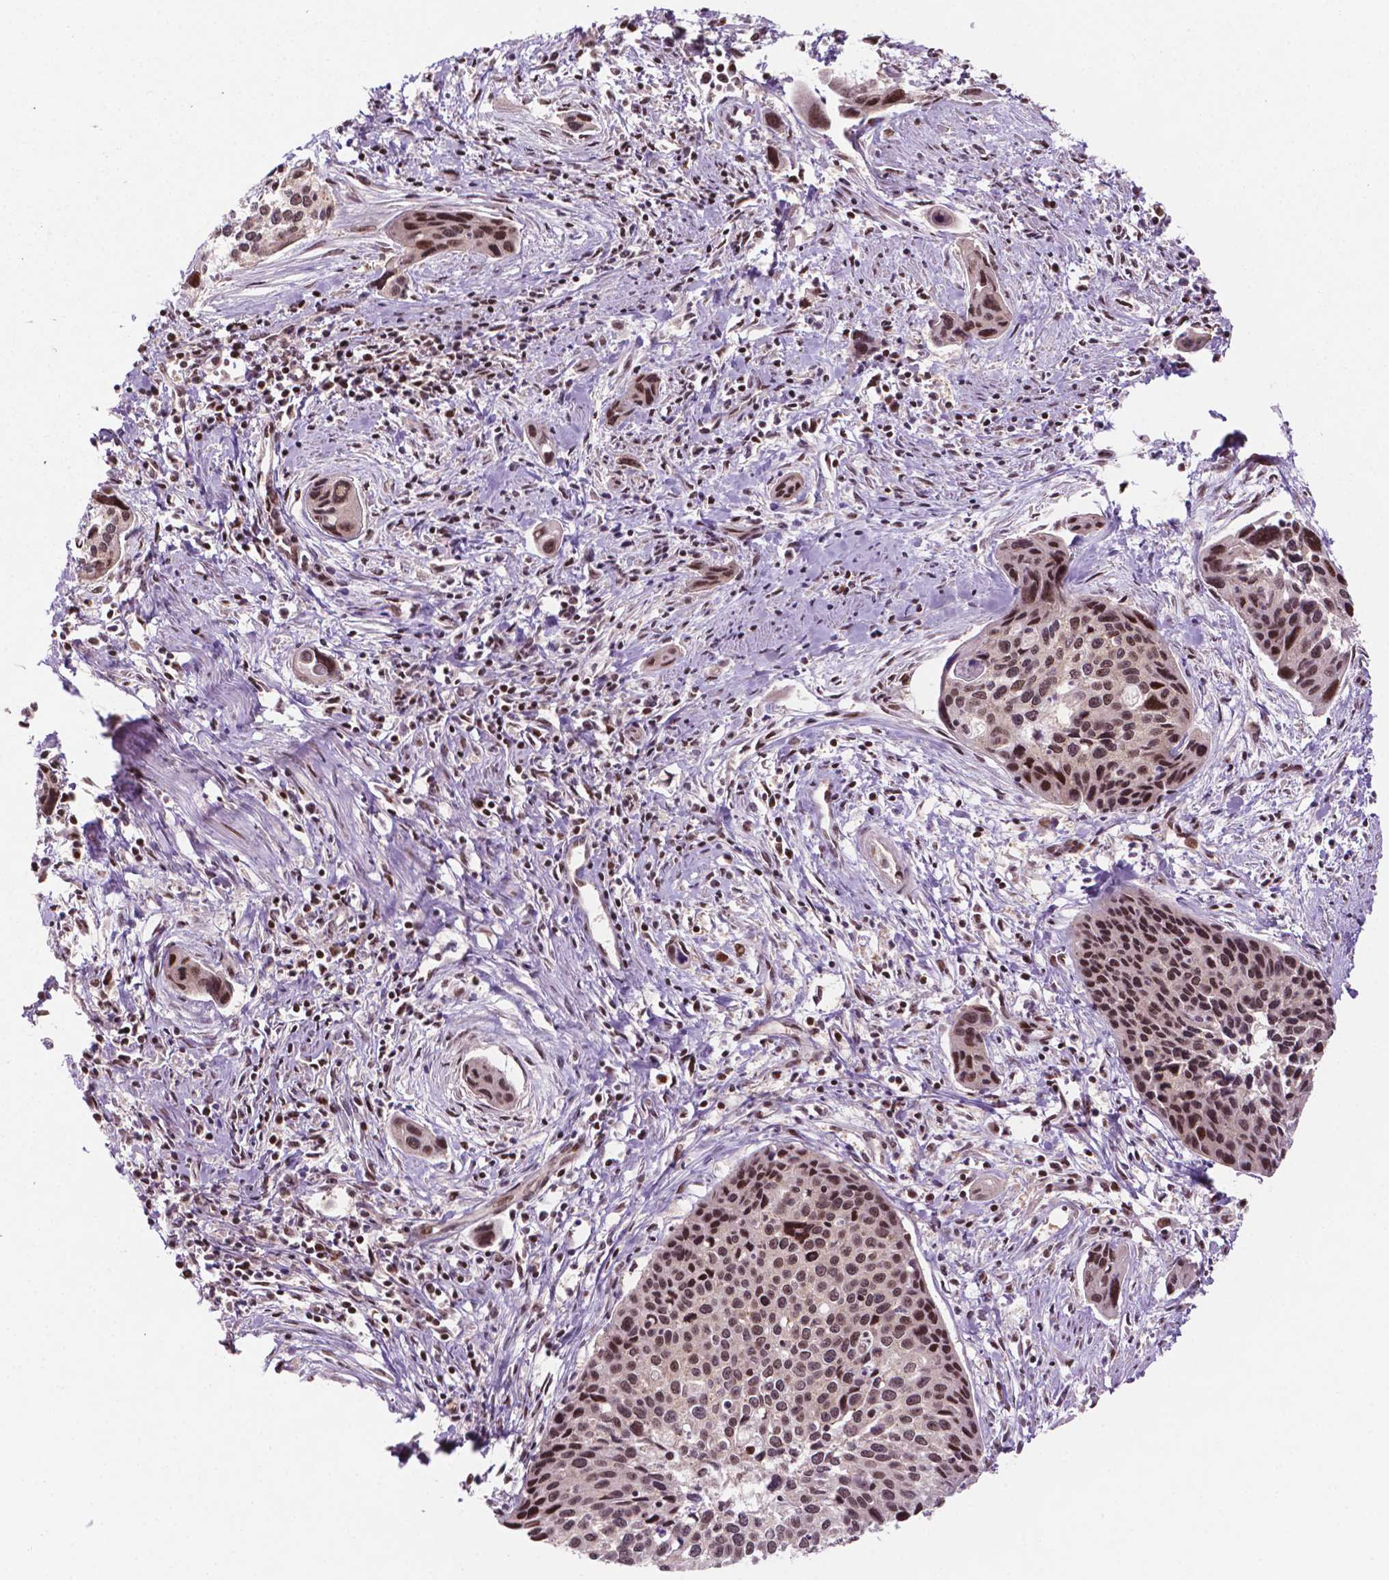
{"staining": {"intensity": "moderate", "quantity": ">75%", "location": "nuclear"}, "tissue": "cervical cancer", "cell_type": "Tumor cells", "image_type": "cancer", "snomed": [{"axis": "morphology", "description": "Squamous cell carcinoma, NOS"}, {"axis": "topography", "description": "Cervix"}], "caption": "IHC (DAB) staining of human cervical cancer (squamous cell carcinoma) demonstrates moderate nuclear protein staining in about >75% of tumor cells. (IHC, brightfield microscopy, high magnification).", "gene": "PER2", "patient": {"sex": "female", "age": 31}}